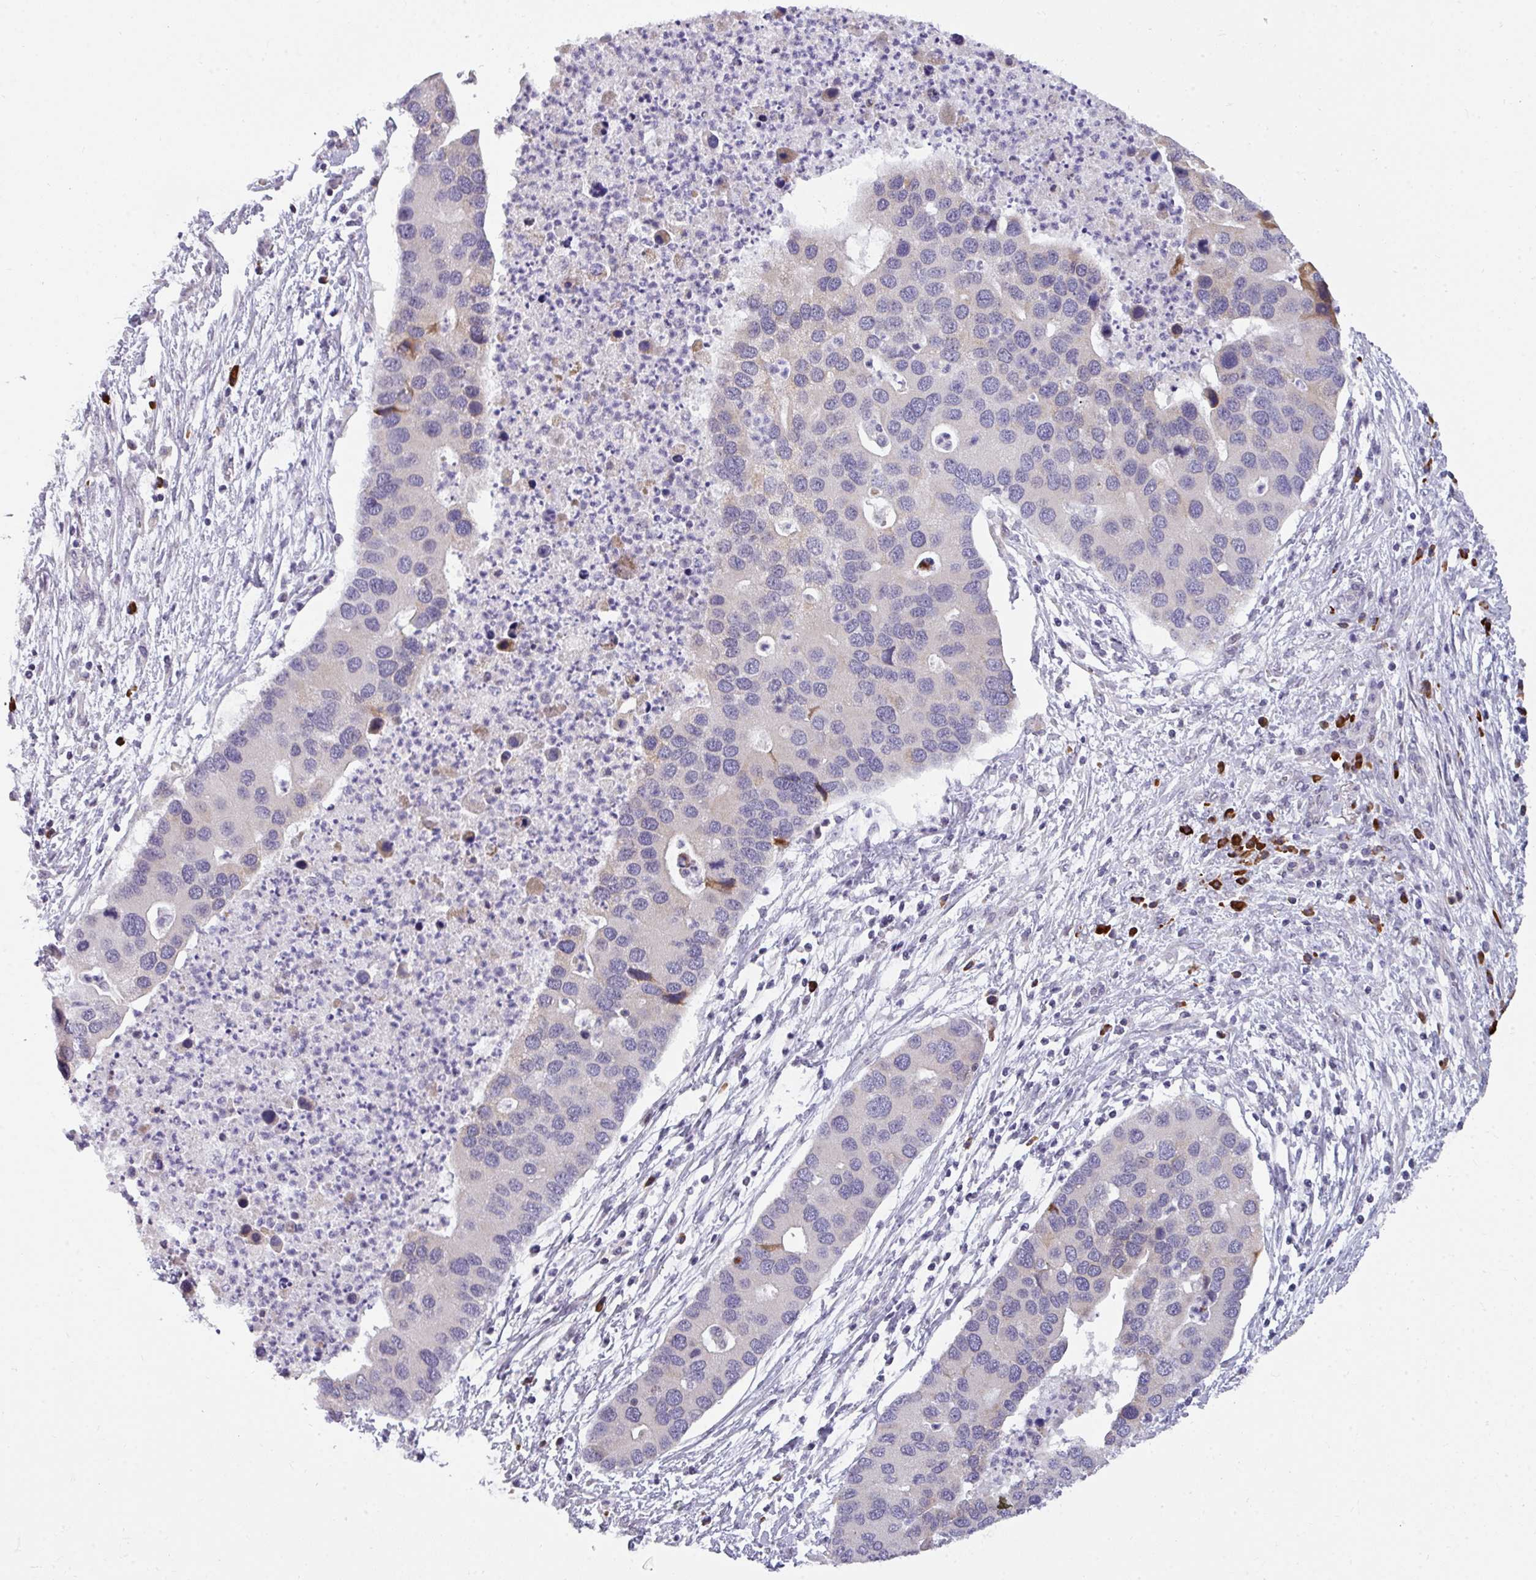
{"staining": {"intensity": "negative", "quantity": "none", "location": "none"}, "tissue": "lung cancer", "cell_type": "Tumor cells", "image_type": "cancer", "snomed": [{"axis": "morphology", "description": "Aneuploidy"}, {"axis": "morphology", "description": "Adenocarcinoma, NOS"}, {"axis": "topography", "description": "Lymph node"}, {"axis": "topography", "description": "Lung"}], "caption": "A high-resolution histopathology image shows immunohistochemistry (IHC) staining of adenocarcinoma (lung), which shows no significant expression in tumor cells. (DAB IHC visualized using brightfield microscopy, high magnification).", "gene": "C2orf68", "patient": {"sex": "female", "age": 74}}